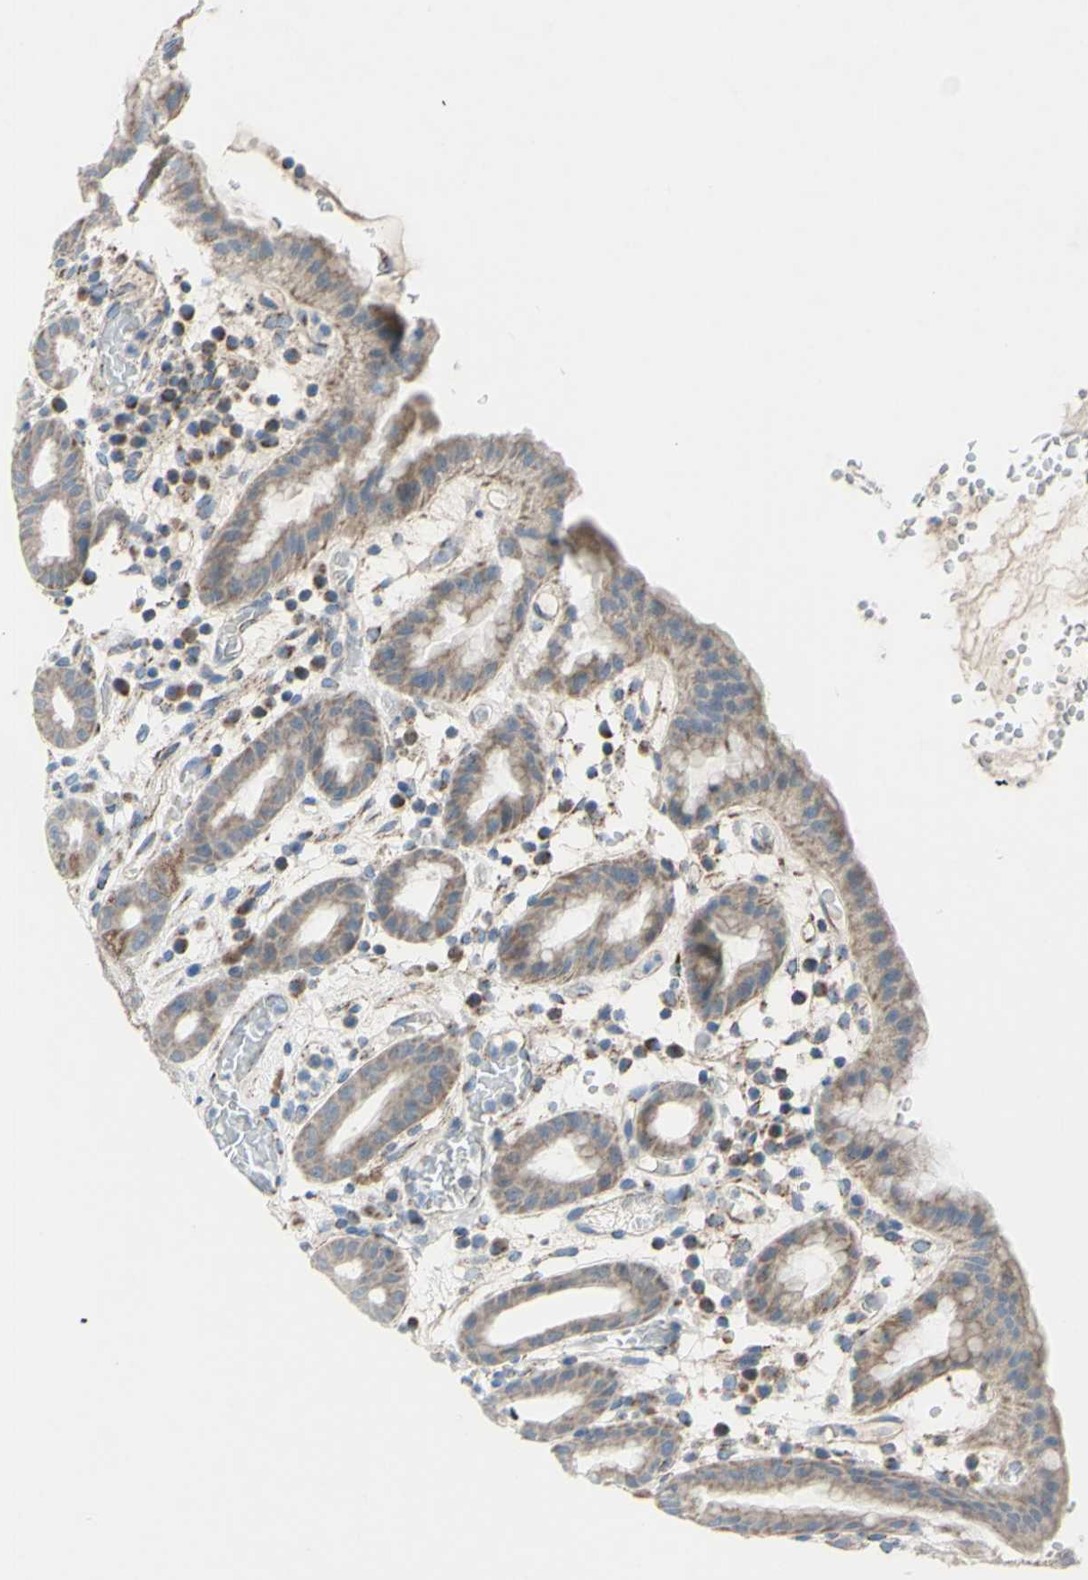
{"staining": {"intensity": "moderate", "quantity": ">75%", "location": "cytoplasmic/membranous"}, "tissue": "stomach", "cell_type": "Glandular cells", "image_type": "normal", "snomed": [{"axis": "morphology", "description": "Normal tissue, NOS"}, {"axis": "topography", "description": "Stomach, upper"}], "caption": "Immunohistochemistry (IHC) of normal human stomach reveals medium levels of moderate cytoplasmic/membranous staining in approximately >75% of glandular cells.", "gene": "GLT8D1", "patient": {"sex": "male", "age": 68}}